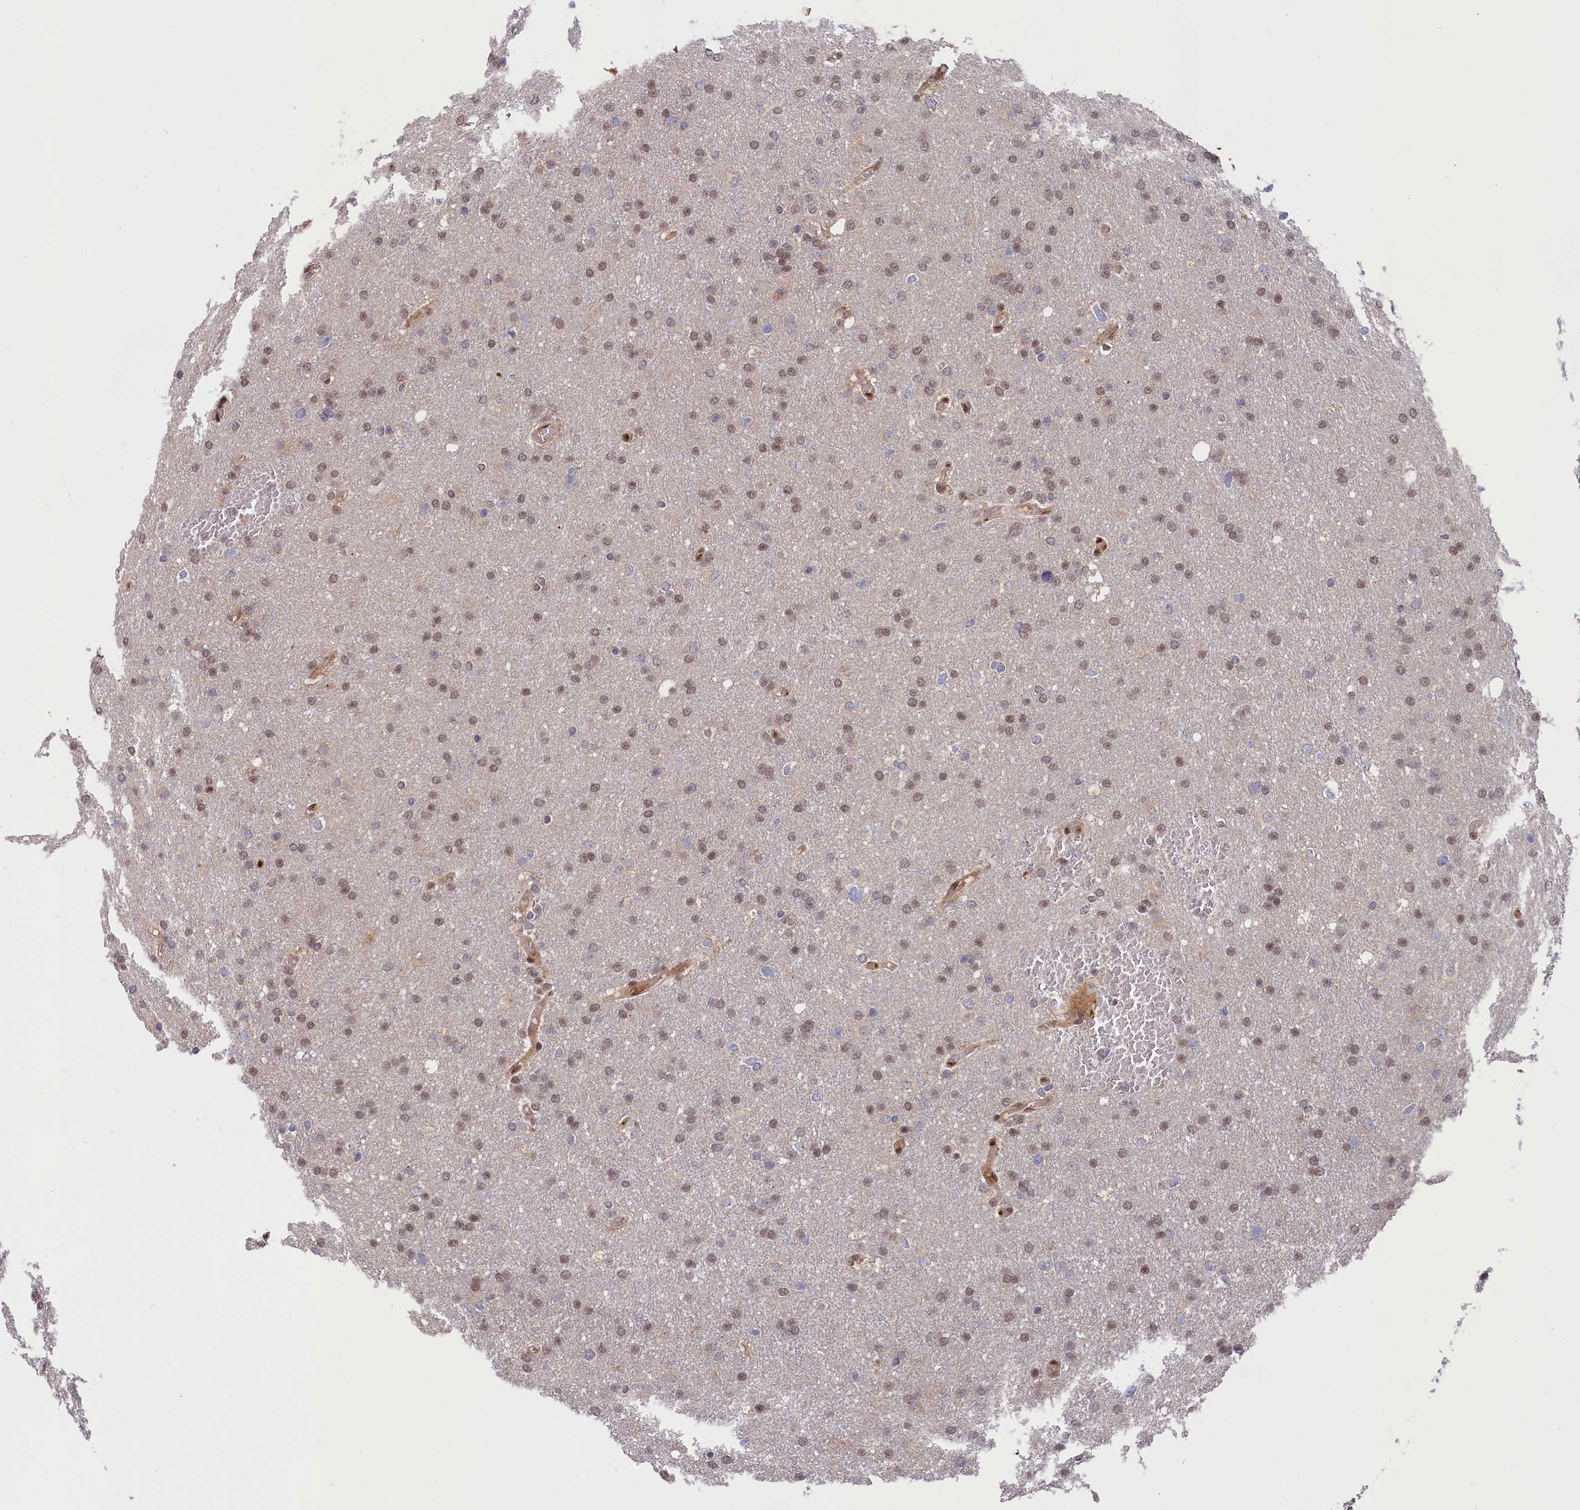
{"staining": {"intensity": "weak", "quantity": ">75%", "location": "nuclear"}, "tissue": "glioma", "cell_type": "Tumor cells", "image_type": "cancer", "snomed": [{"axis": "morphology", "description": "Glioma, malignant, High grade"}, {"axis": "topography", "description": "Cerebral cortex"}], "caption": "Glioma stained for a protein (brown) demonstrates weak nuclear positive staining in about >75% of tumor cells.", "gene": "CHST12", "patient": {"sex": "female", "age": 36}}